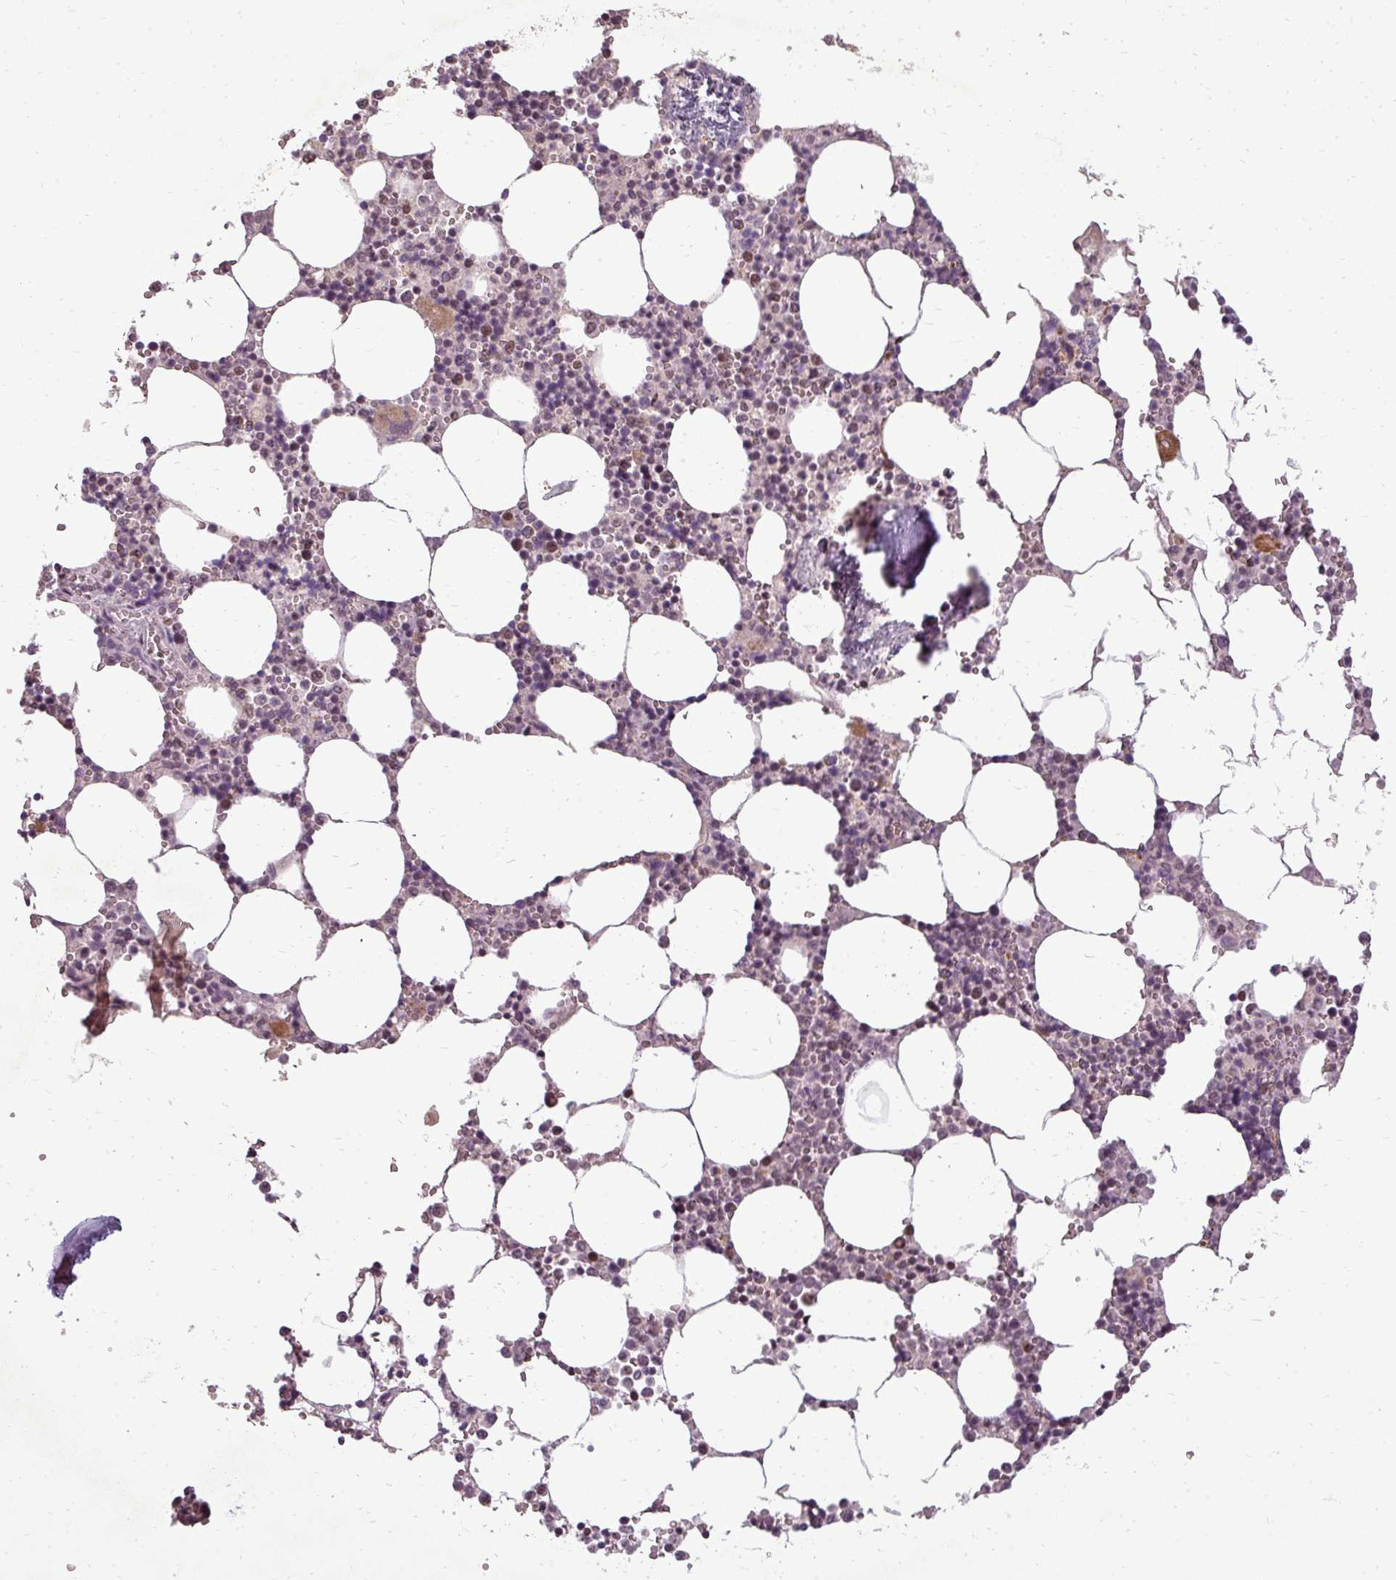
{"staining": {"intensity": "strong", "quantity": "<25%", "location": "cytoplasmic/membranous,nuclear"}, "tissue": "bone marrow", "cell_type": "Hematopoietic cells", "image_type": "normal", "snomed": [{"axis": "morphology", "description": "Normal tissue, NOS"}, {"axis": "topography", "description": "Bone marrow"}], "caption": "This photomicrograph reveals IHC staining of benign human bone marrow, with medium strong cytoplasmic/membranous,nuclear expression in approximately <25% of hematopoietic cells.", "gene": "BCAS3", "patient": {"sex": "male", "age": 54}}